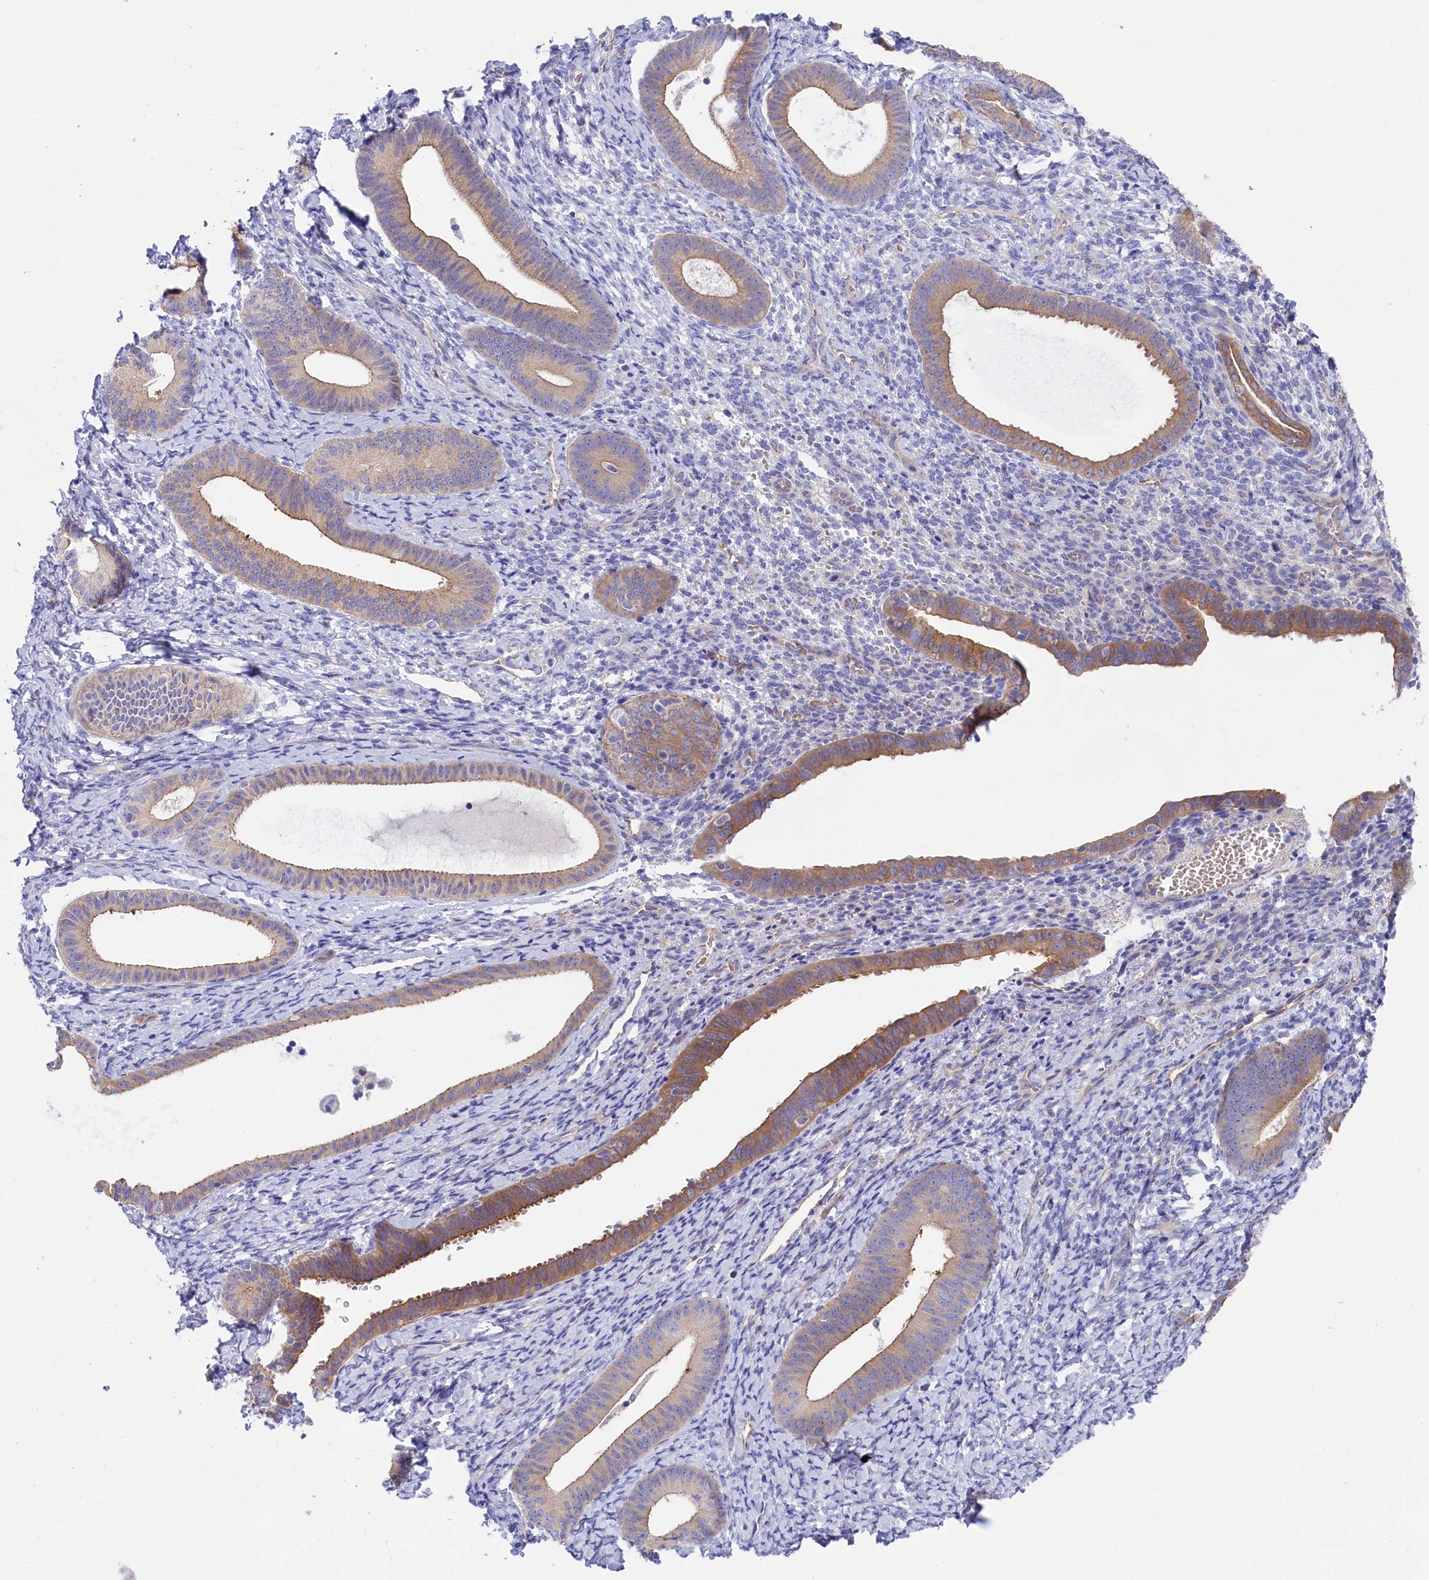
{"staining": {"intensity": "negative", "quantity": "none", "location": "none"}, "tissue": "endometrium", "cell_type": "Cells in endometrial stroma", "image_type": "normal", "snomed": [{"axis": "morphology", "description": "Normal tissue, NOS"}, {"axis": "topography", "description": "Endometrium"}], "caption": "IHC image of normal endometrium stained for a protein (brown), which displays no expression in cells in endometrial stroma. Brightfield microscopy of immunohistochemistry (IHC) stained with DAB (brown) and hematoxylin (blue), captured at high magnification.", "gene": "PPP1R13L", "patient": {"sex": "female", "age": 65}}